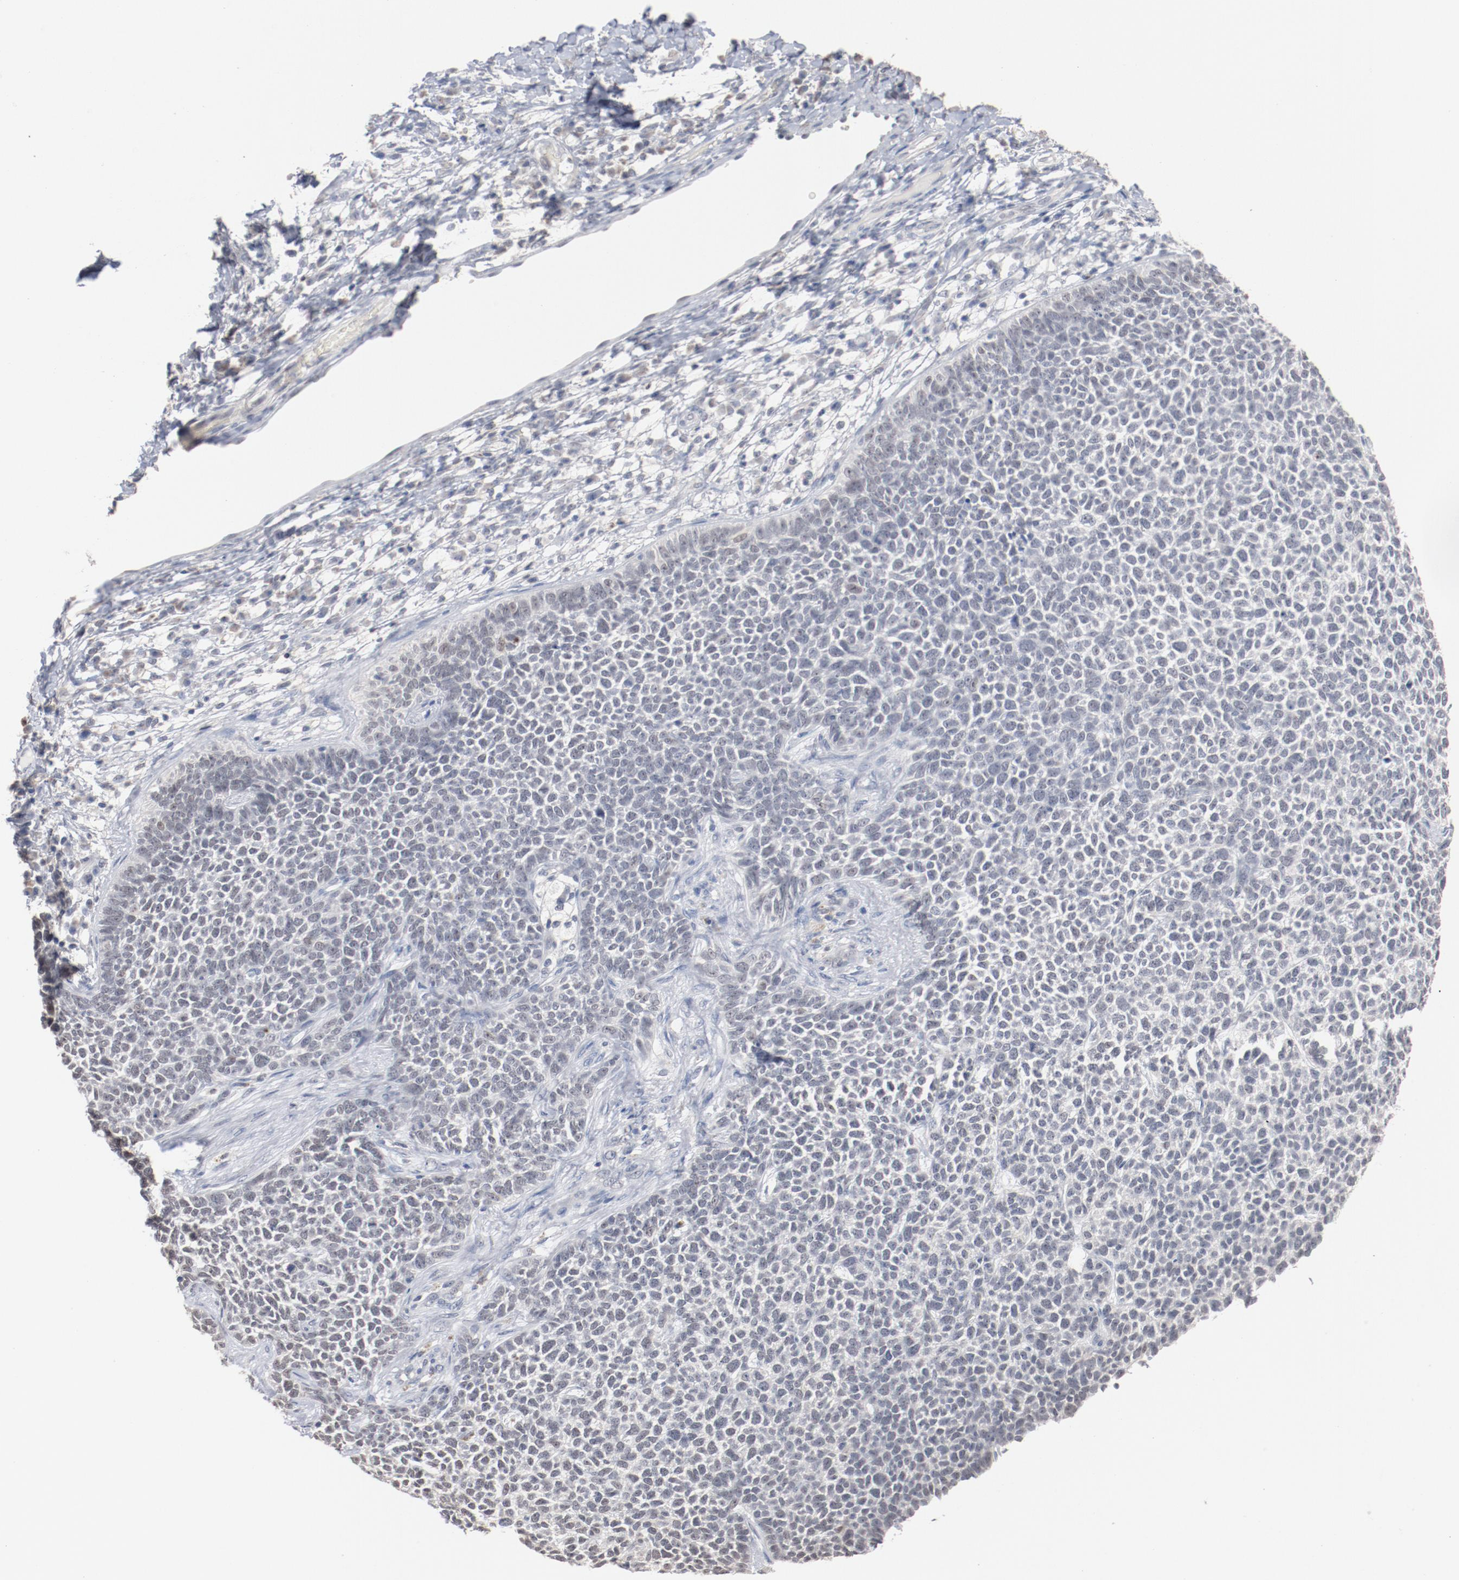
{"staining": {"intensity": "negative", "quantity": "none", "location": "none"}, "tissue": "skin cancer", "cell_type": "Tumor cells", "image_type": "cancer", "snomed": [{"axis": "morphology", "description": "Basal cell carcinoma"}, {"axis": "topography", "description": "Skin"}], "caption": "DAB immunohistochemical staining of skin cancer demonstrates no significant staining in tumor cells.", "gene": "ERICH1", "patient": {"sex": "female", "age": 84}}